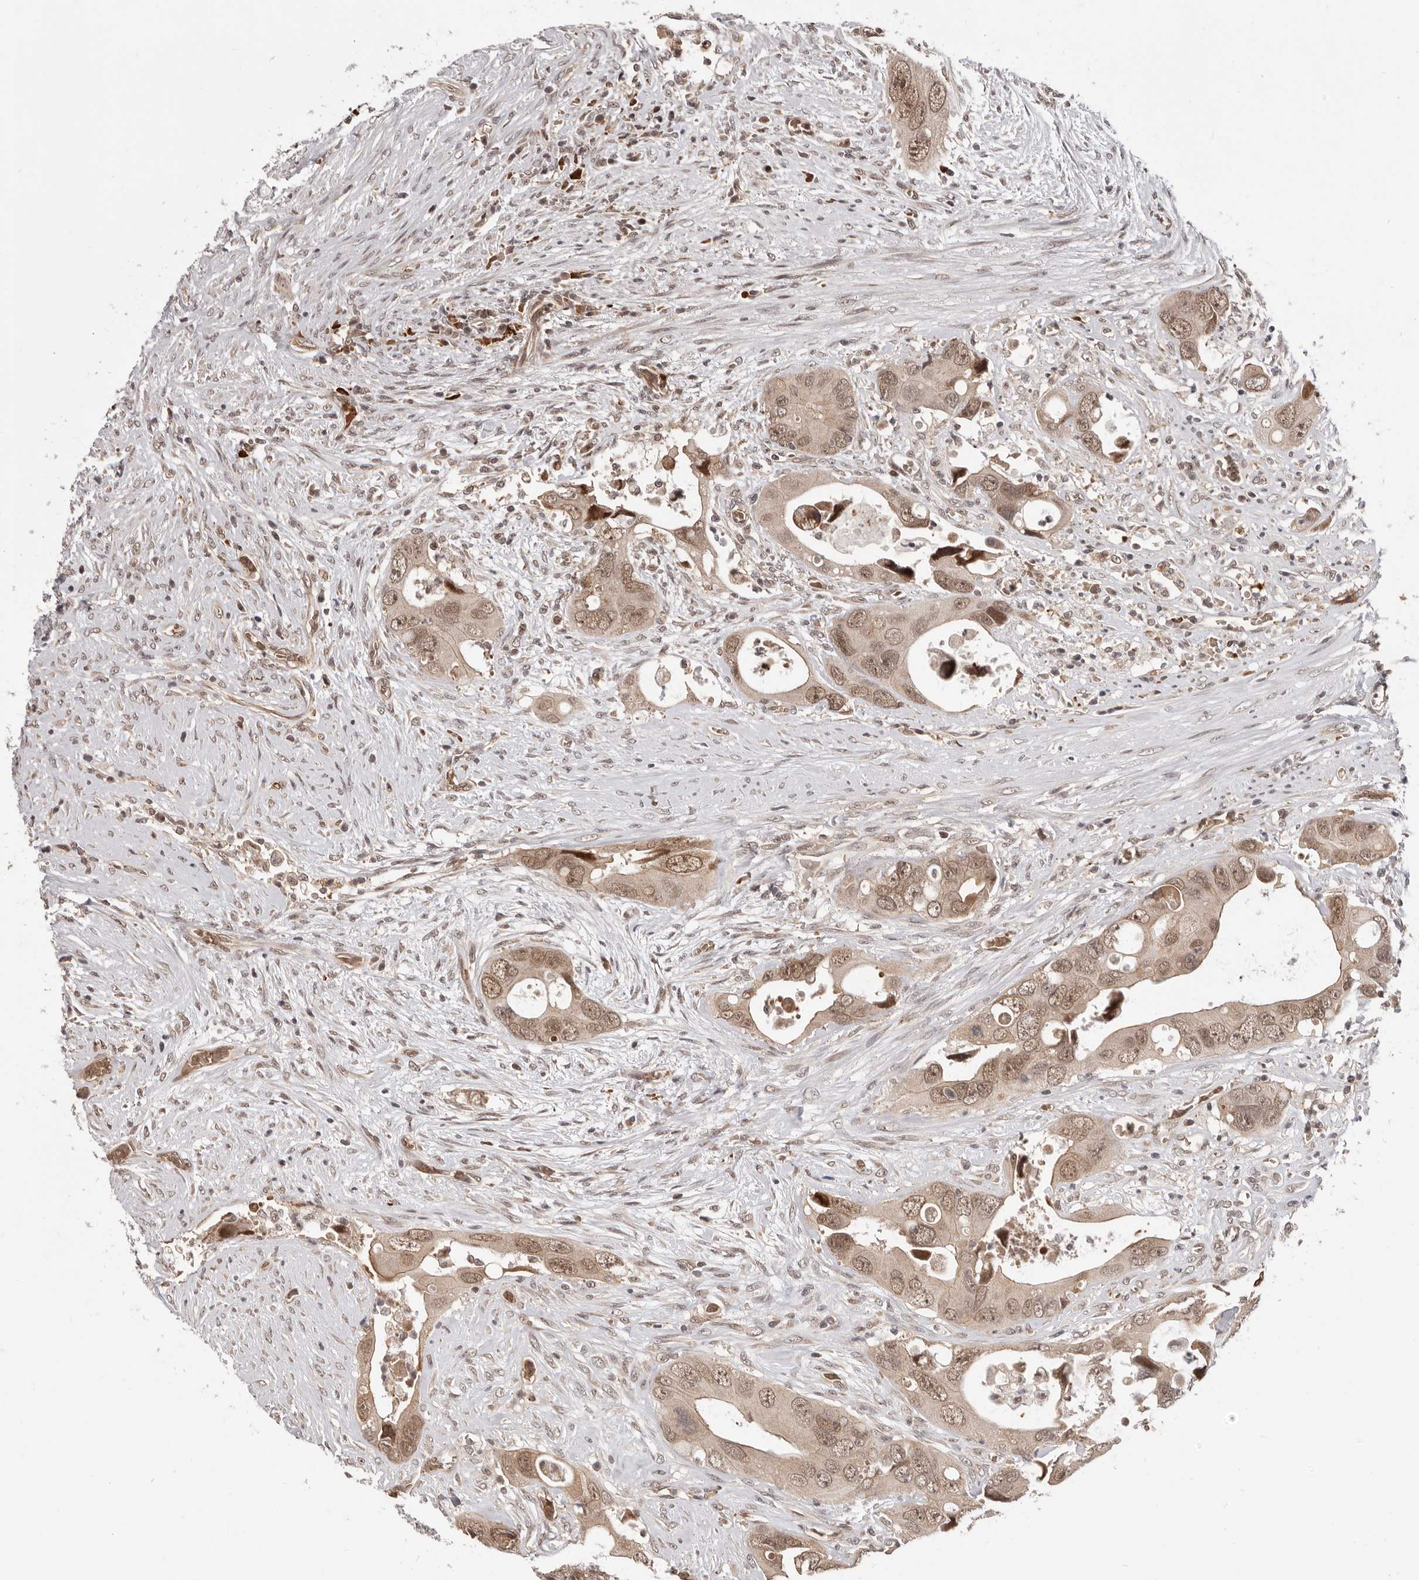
{"staining": {"intensity": "moderate", "quantity": ">75%", "location": "cytoplasmic/membranous,nuclear"}, "tissue": "colorectal cancer", "cell_type": "Tumor cells", "image_type": "cancer", "snomed": [{"axis": "morphology", "description": "Adenocarcinoma, NOS"}, {"axis": "topography", "description": "Rectum"}], "caption": "Human adenocarcinoma (colorectal) stained for a protein (brown) reveals moderate cytoplasmic/membranous and nuclear positive staining in about >75% of tumor cells.", "gene": "NCOA3", "patient": {"sex": "male", "age": 70}}